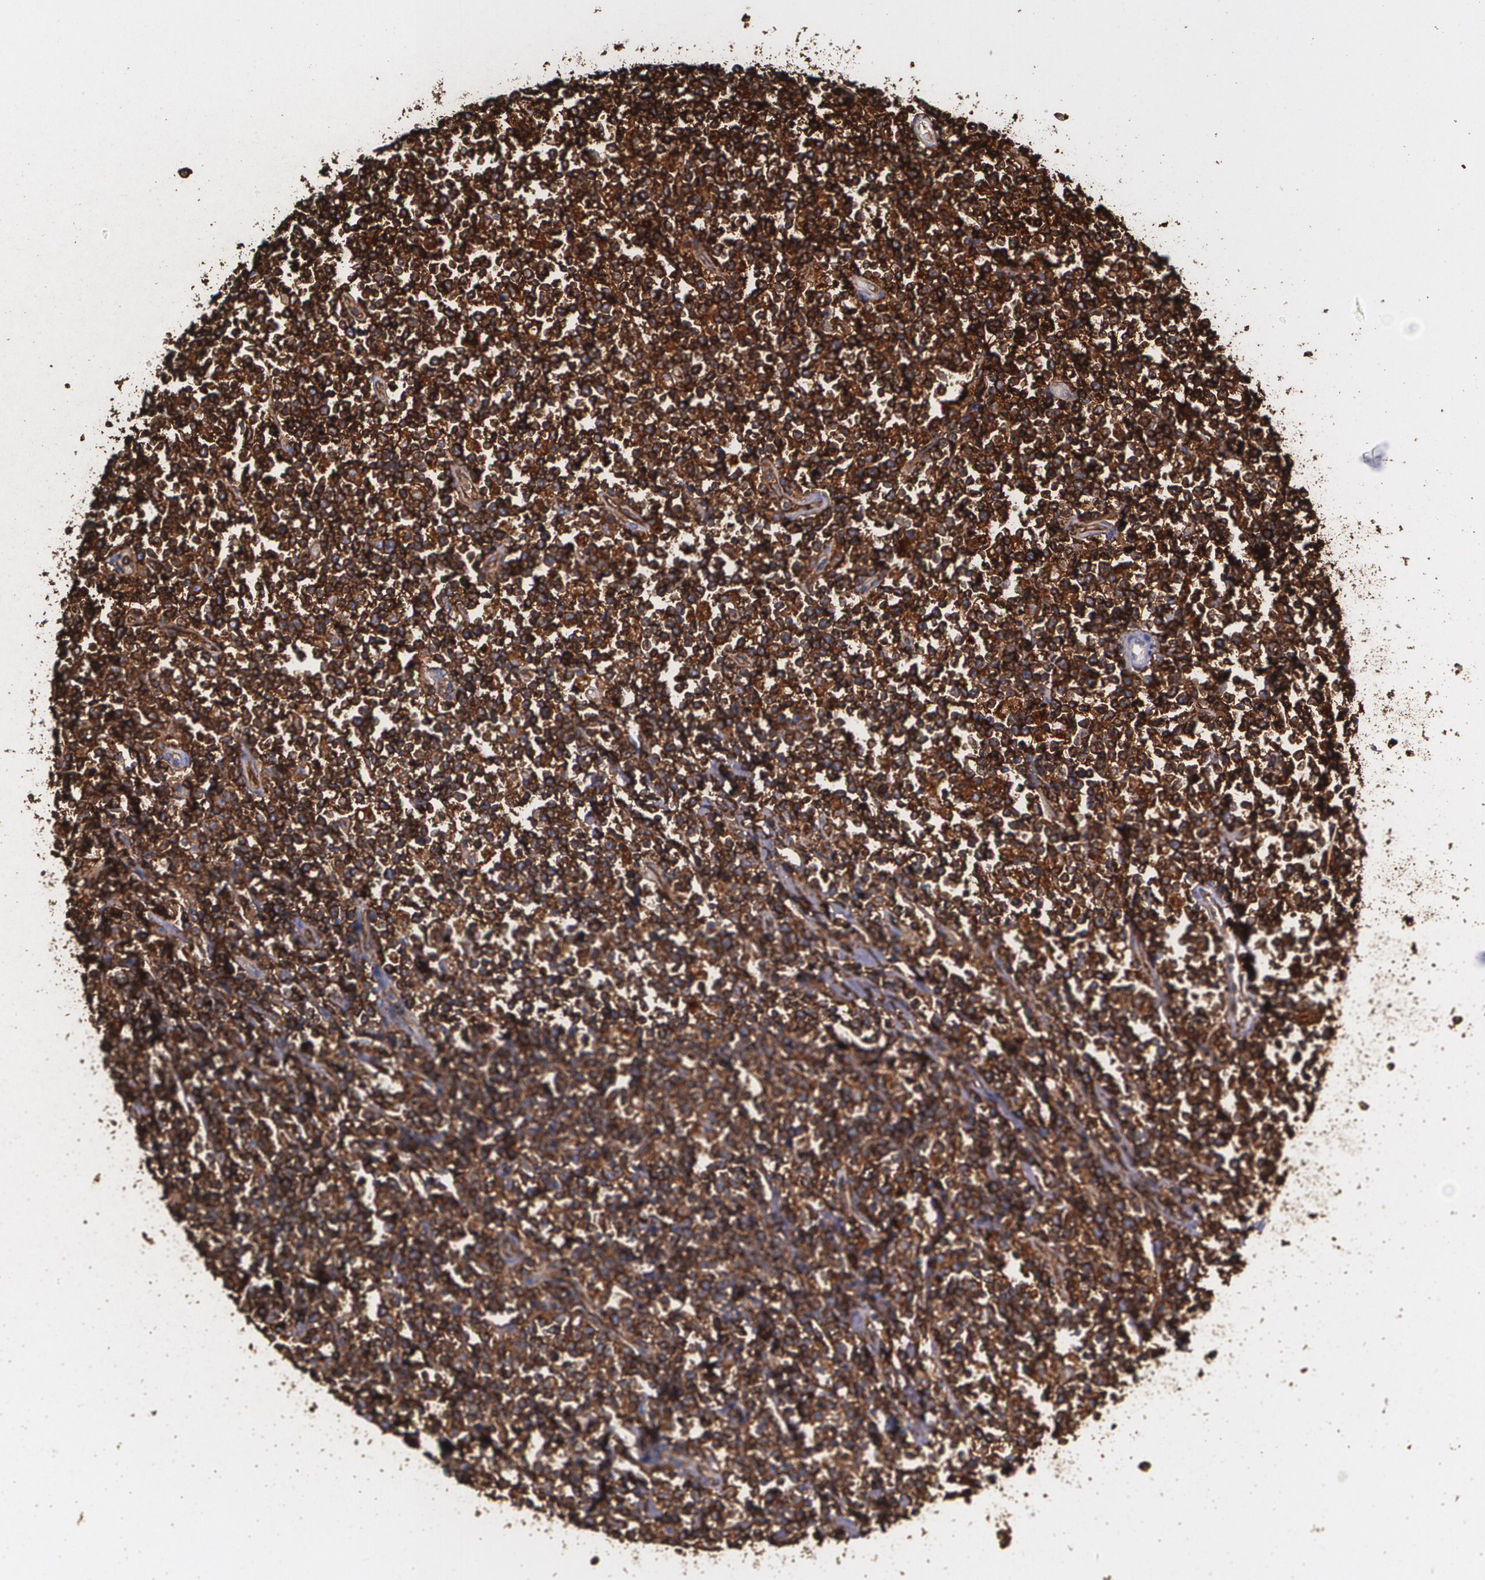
{"staining": {"intensity": "strong", "quantity": ">75%", "location": "cytoplasmic/membranous"}, "tissue": "lymphoma", "cell_type": "Tumor cells", "image_type": "cancer", "snomed": [{"axis": "morphology", "description": "Malignant lymphoma, non-Hodgkin's type, High grade"}, {"axis": "topography", "description": "Colon"}], "caption": "About >75% of tumor cells in lymphoma demonstrate strong cytoplasmic/membranous protein staining as visualized by brown immunohistochemical staining.", "gene": "HLA-DRA", "patient": {"sex": "male", "age": 82}}